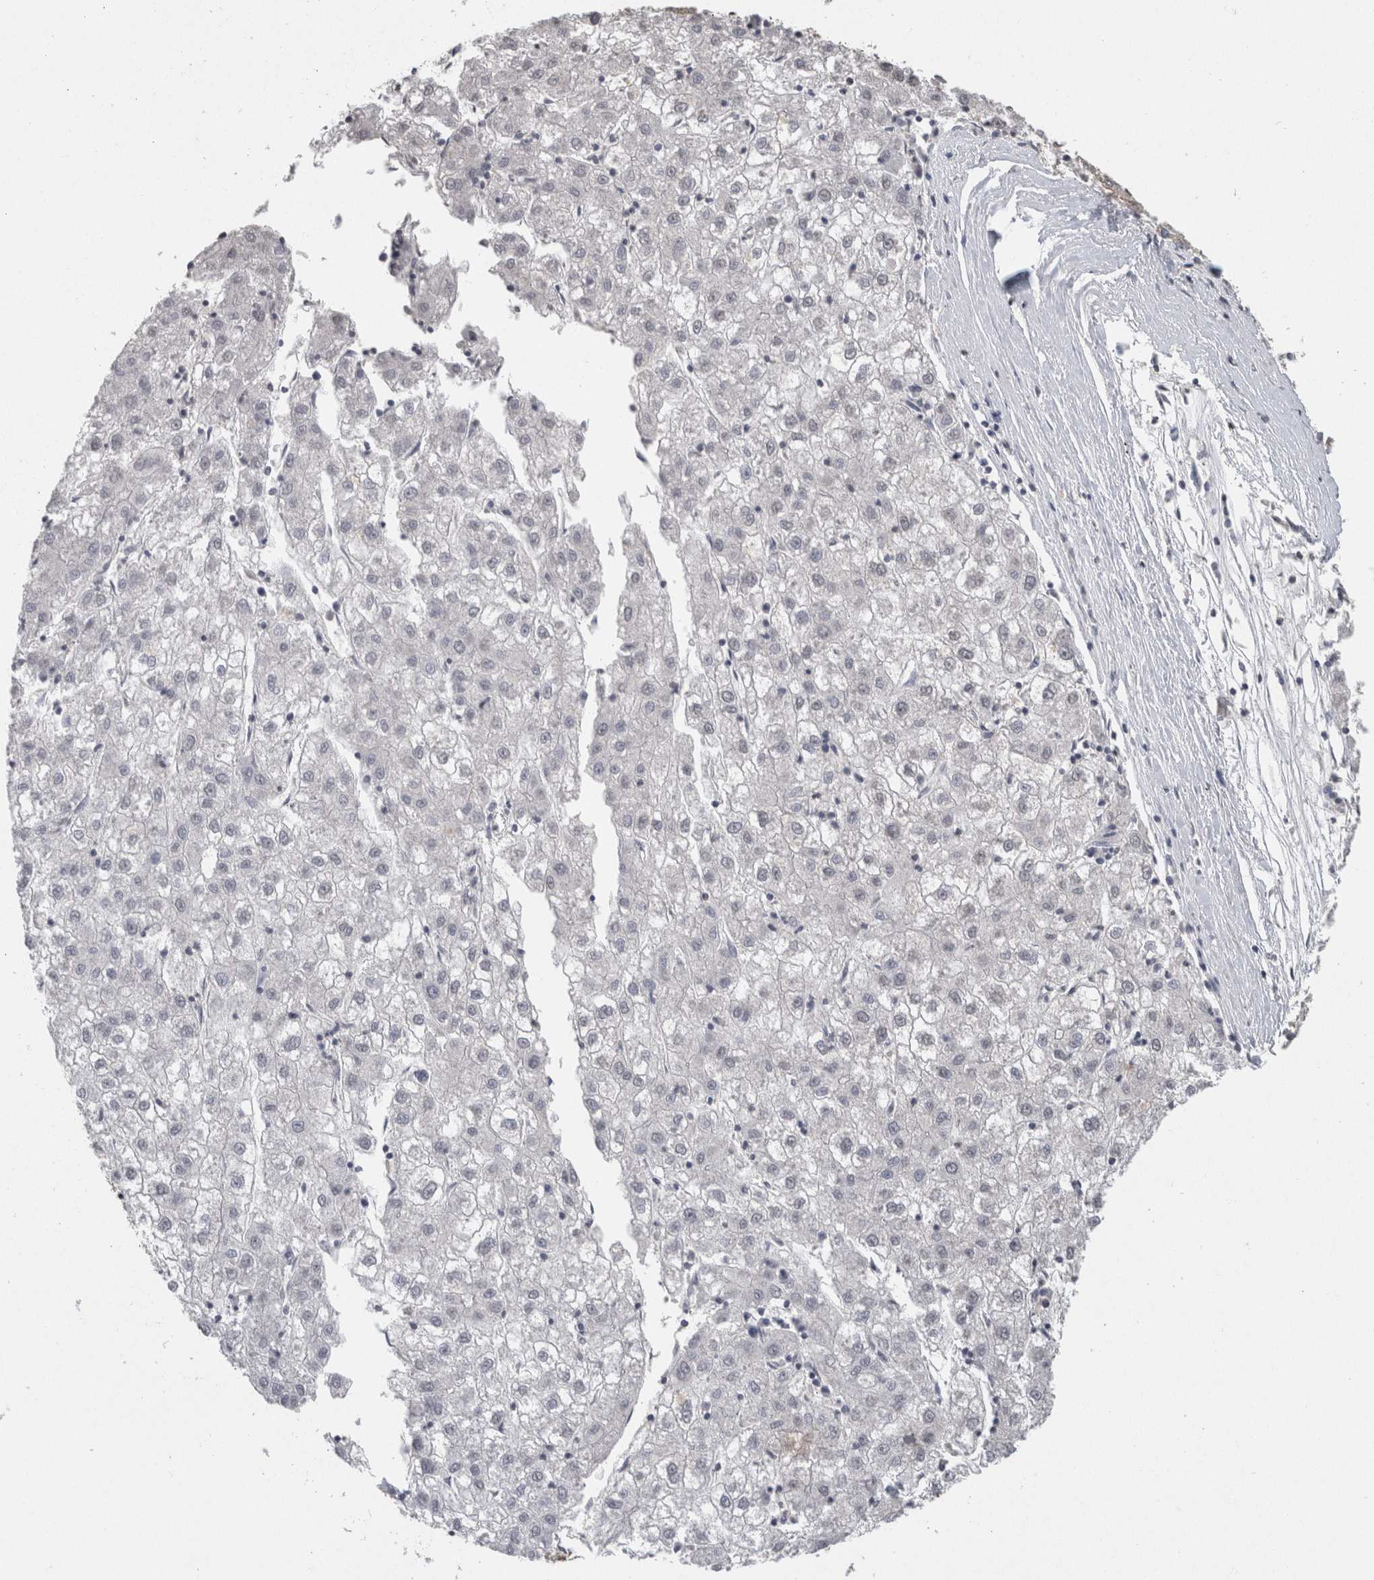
{"staining": {"intensity": "negative", "quantity": "none", "location": "none"}, "tissue": "liver cancer", "cell_type": "Tumor cells", "image_type": "cancer", "snomed": [{"axis": "morphology", "description": "Carcinoma, Hepatocellular, NOS"}, {"axis": "topography", "description": "Liver"}], "caption": "Liver cancer stained for a protein using immunohistochemistry (IHC) demonstrates no positivity tumor cells.", "gene": "RECK", "patient": {"sex": "male", "age": 72}}